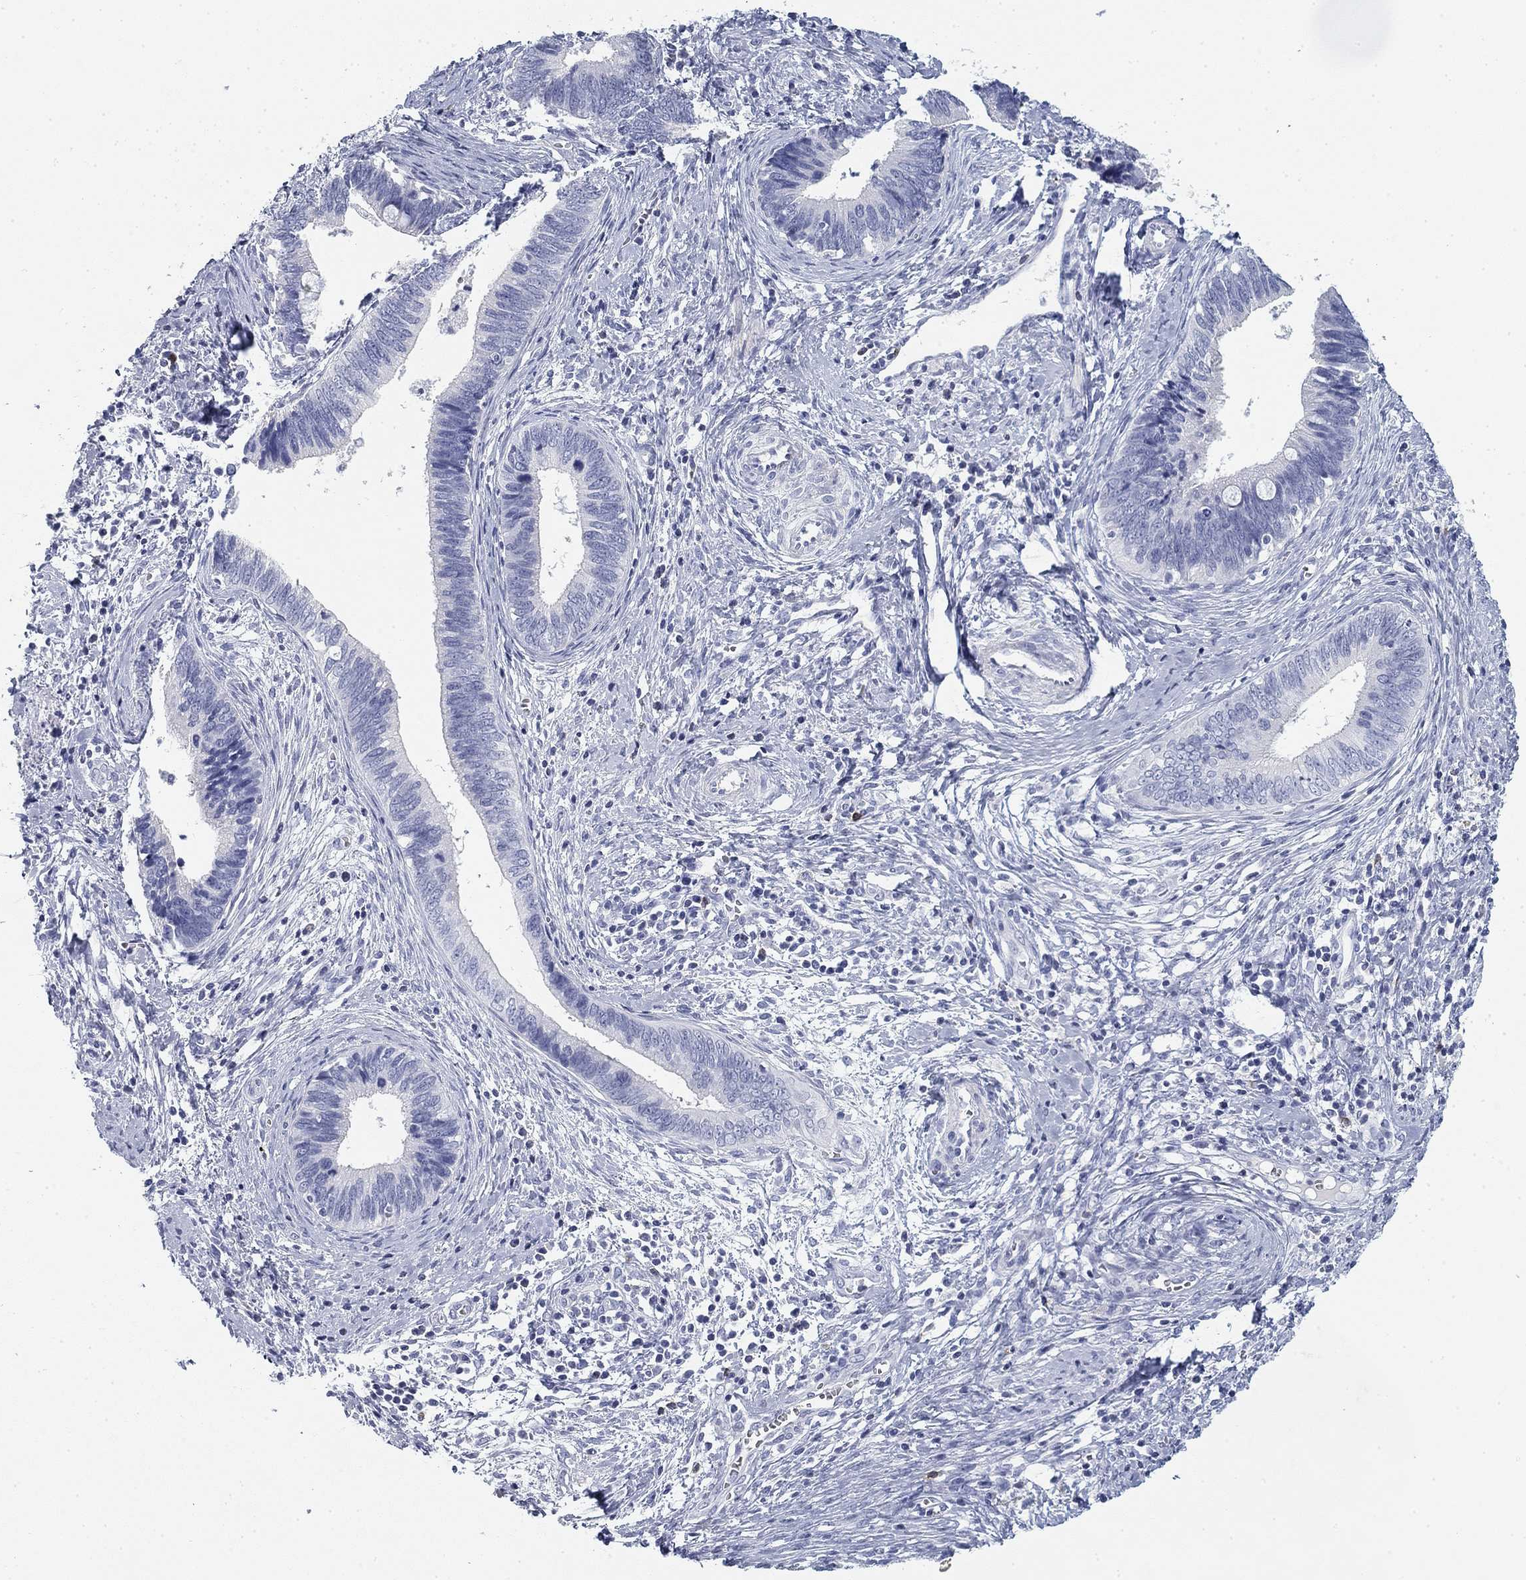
{"staining": {"intensity": "negative", "quantity": "none", "location": "none"}, "tissue": "cervical cancer", "cell_type": "Tumor cells", "image_type": "cancer", "snomed": [{"axis": "morphology", "description": "Adenocarcinoma, NOS"}, {"axis": "topography", "description": "Cervix"}], "caption": "Immunohistochemical staining of human adenocarcinoma (cervical) reveals no significant staining in tumor cells.", "gene": "CD79B", "patient": {"sex": "female", "age": 42}}